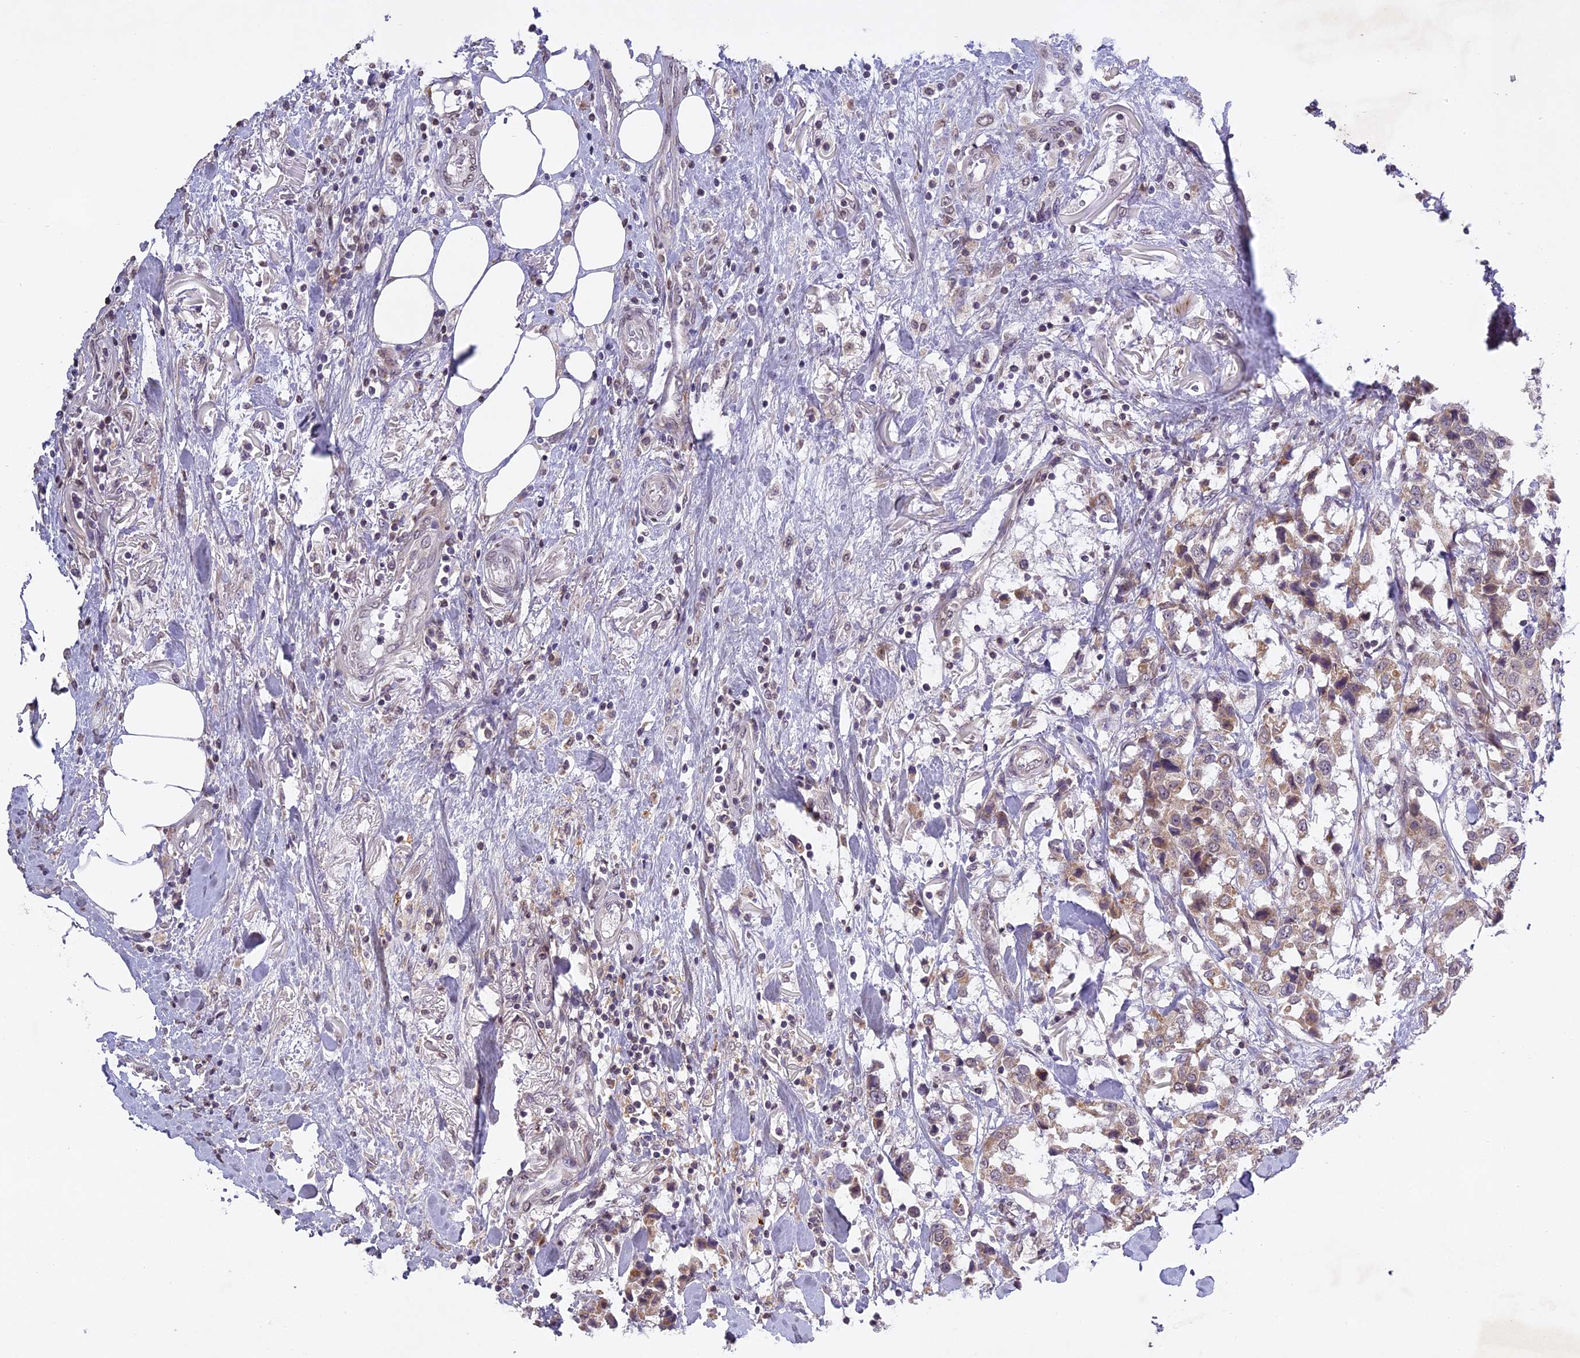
{"staining": {"intensity": "weak", "quantity": "25%-75%", "location": "cytoplasmic/membranous"}, "tissue": "breast cancer", "cell_type": "Tumor cells", "image_type": "cancer", "snomed": [{"axis": "morphology", "description": "Duct carcinoma"}, {"axis": "topography", "description": "Breast"}], "caption": "The immunohistochemical stain shows weak cytoplasmic/membranous expression in tumor cells of breast infiltrating ductal carcinoma tissue. (Stains: DAB in brown, nuclei in blue, Microscopy: brightfield microscopy at high magnification).", "gene": "ERG28", "patient": {"sex": "female", "age": 80}}